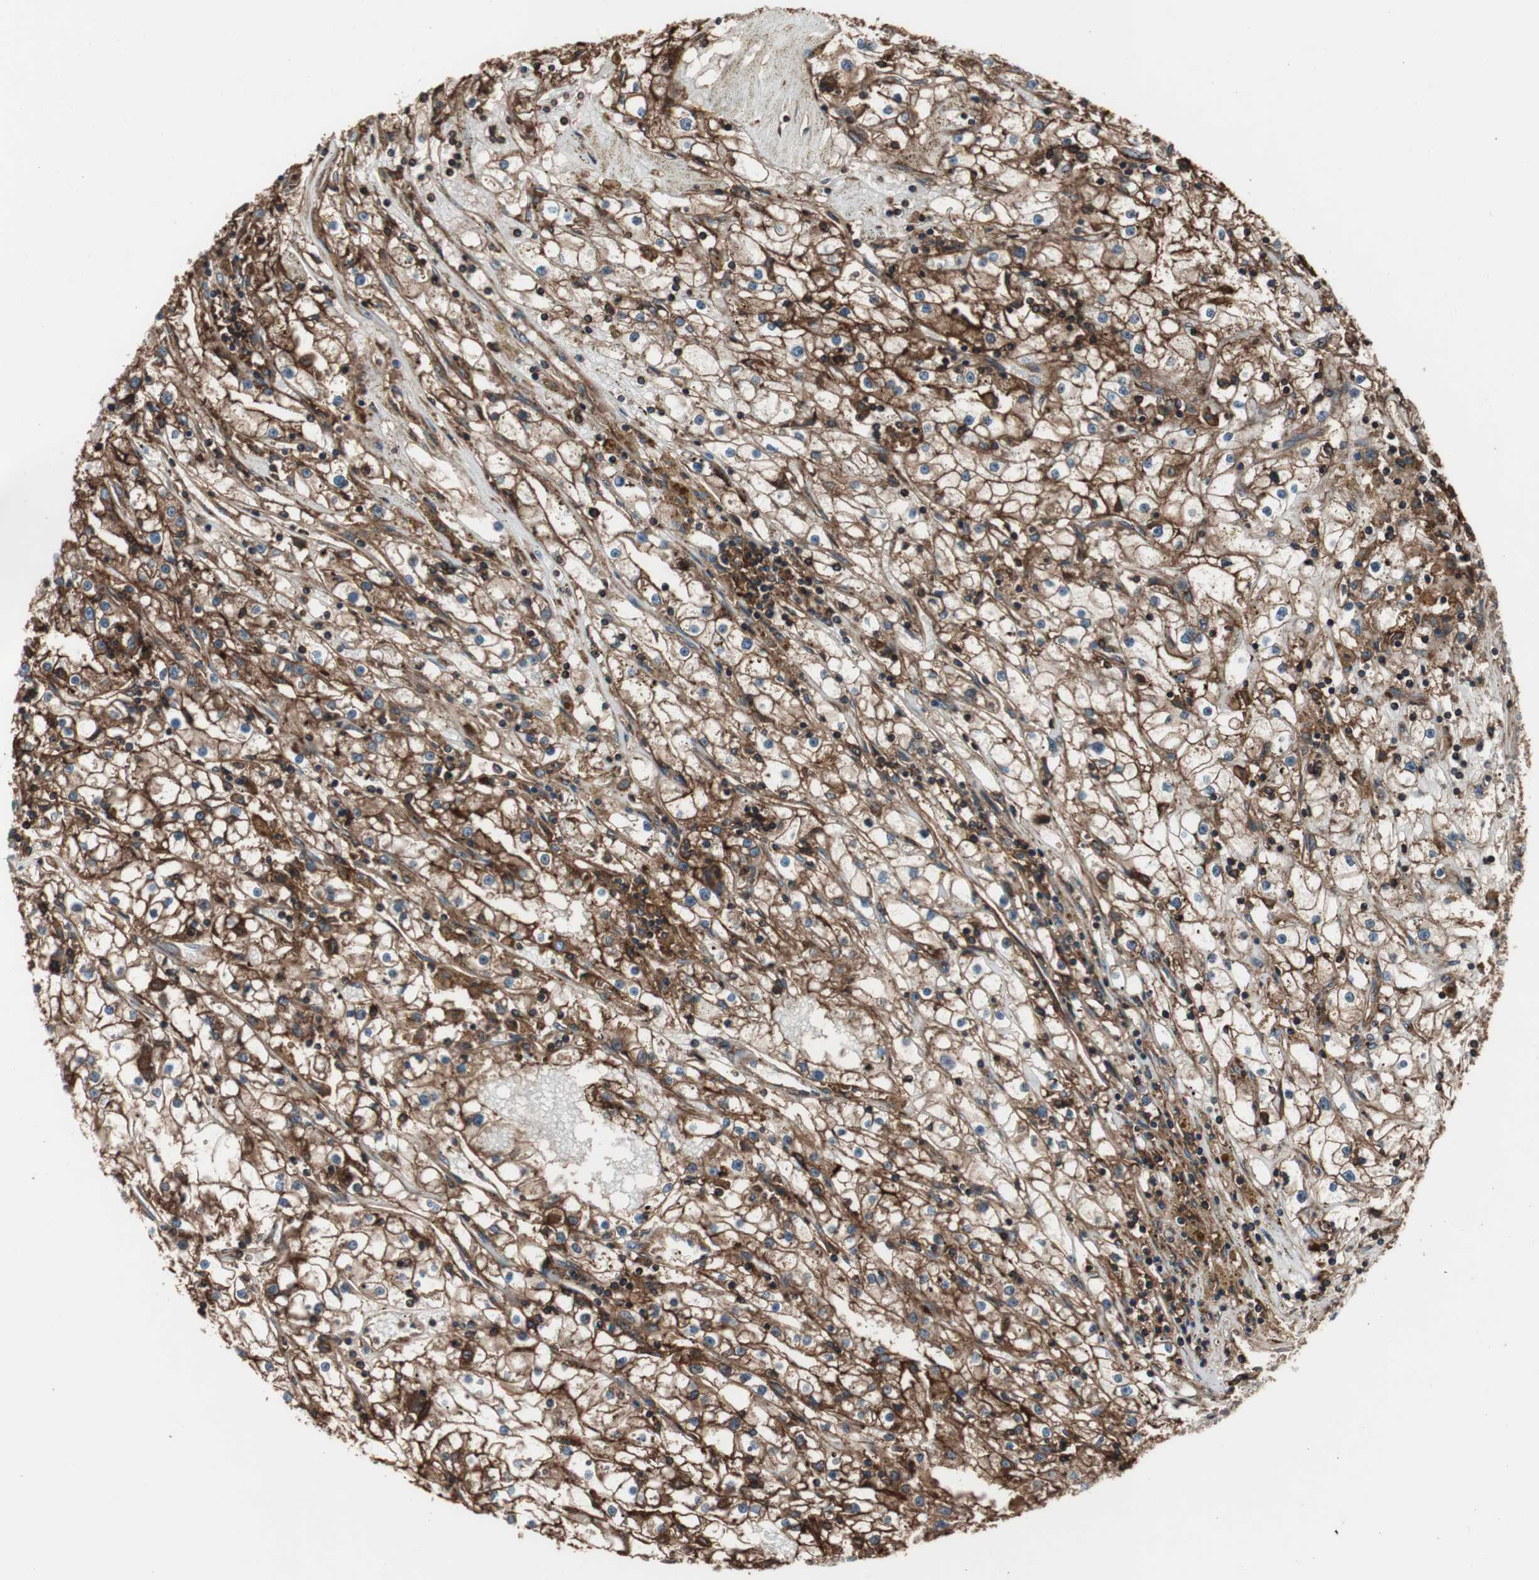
{"staining": {"intensity": "strong", "quantity": ">75%", "location": "cytoplasmic/membranous"}, "tissue": "renal cancer", "cell_type": "Tumor cells", "image_type": "cancer", "snomed": [{"axis": "morphology", "description": "Adenocarcinoma, NOS"}, {"axis": "topography", "description": "Kidney"}], "caption": "This is a micrograph of immunohistochemistry staining of renal adenocarcinoma, which shows strong expression in the cytoplasmic/membranous of tumor cells.", "gene": "B2M", "patient": {"sex": "male", "age": 56}}